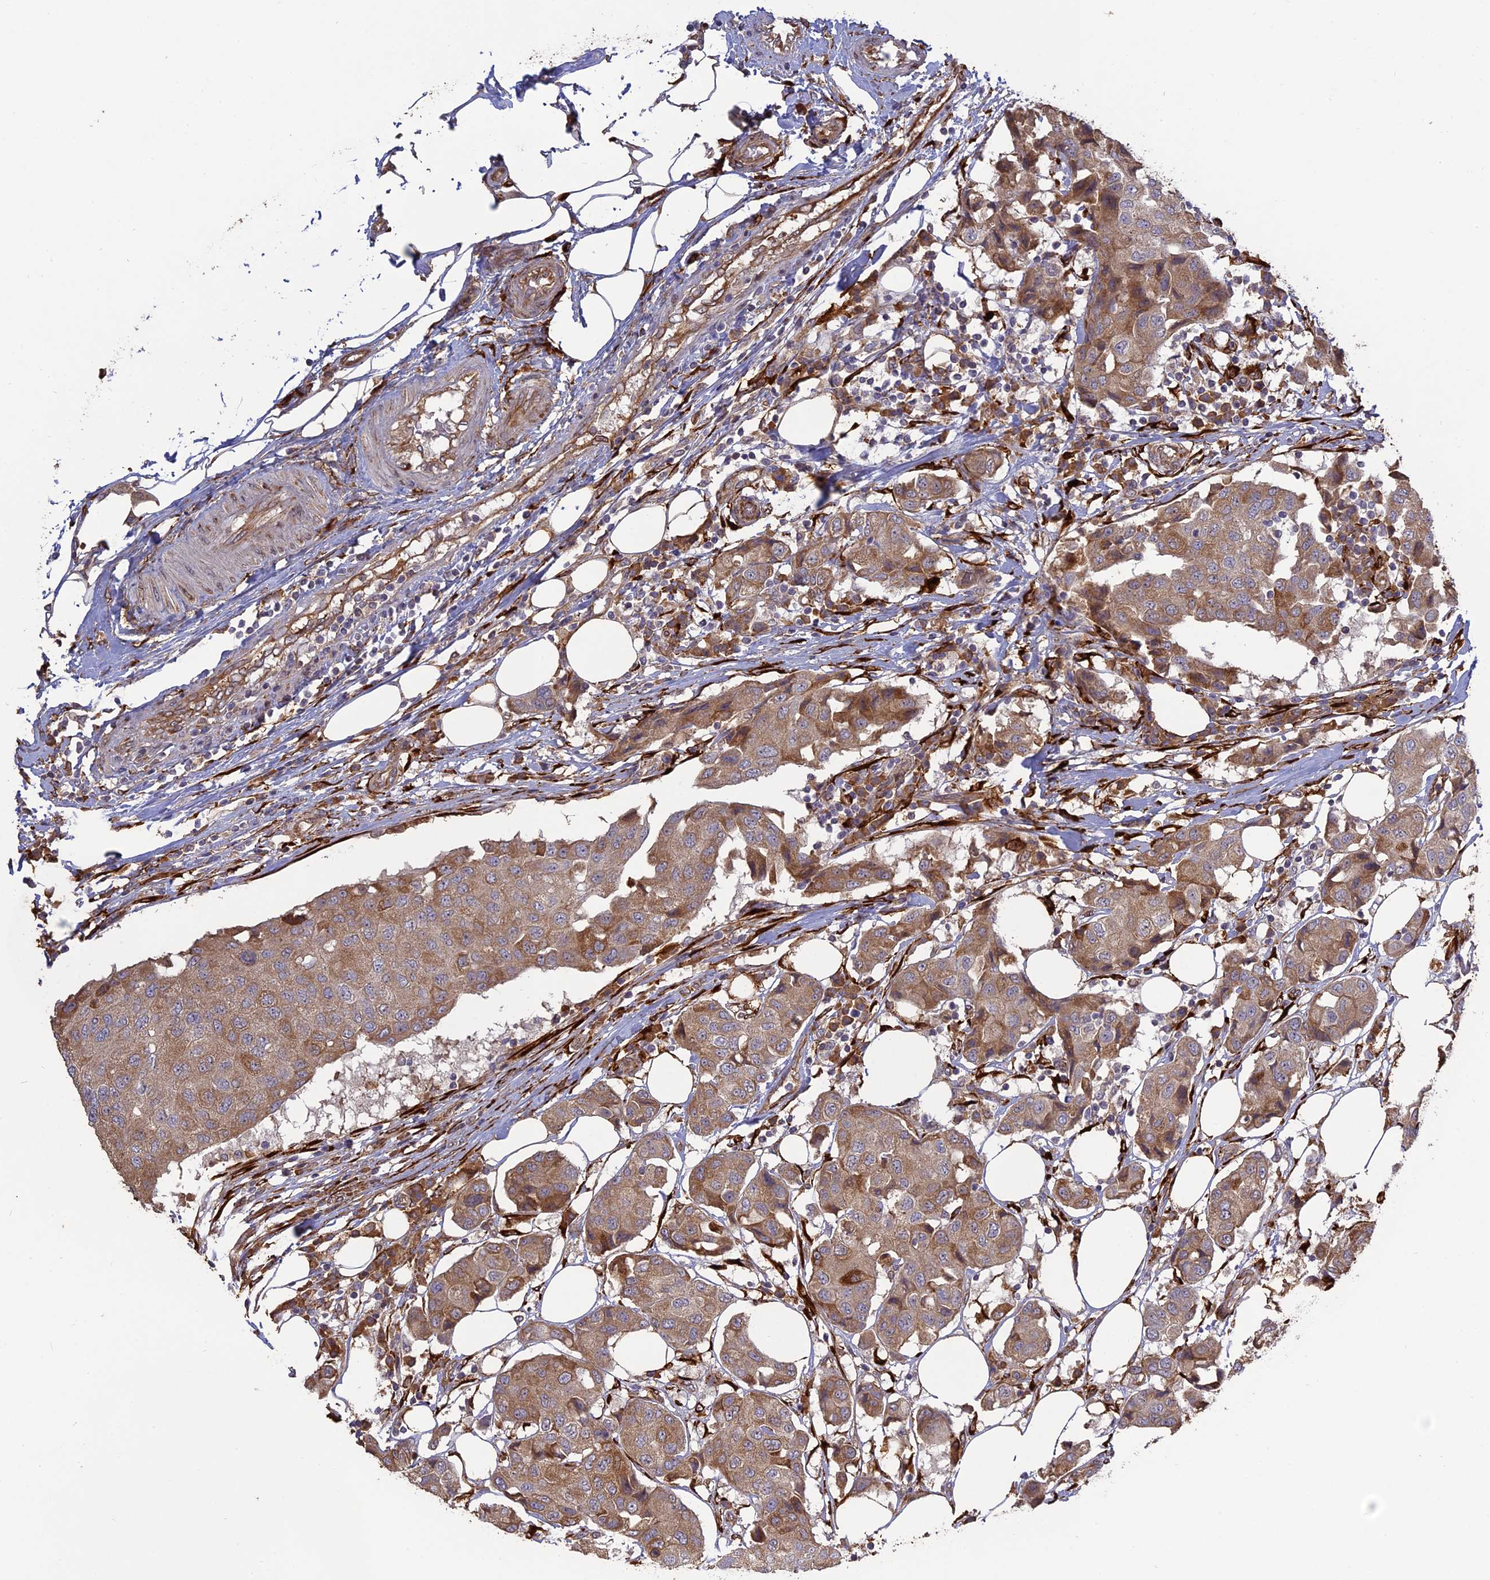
{"staining": {"intensity": "moderate", "quantity": ">75%", "location": "cytoplasmic/membranous"}, "tissue": "breast cancer", "cell_type": "Tumor cells", "image_type": "cancer", "snomed": [{"axis": "morphology", "description": "Duct carcinoma"}, {"axis": "topography", "description": "Breast"}], "caption": "IHC (DAB (3,3'-diaminobenzidine)) staining of human breast cancer (intraductal carcinoma) shows moderate cytoplasmic/membranous protein positivity in approximately >75% of tumor cells.", "gene": "PPIC", "patient": {"sex": "female", "age": 80}}